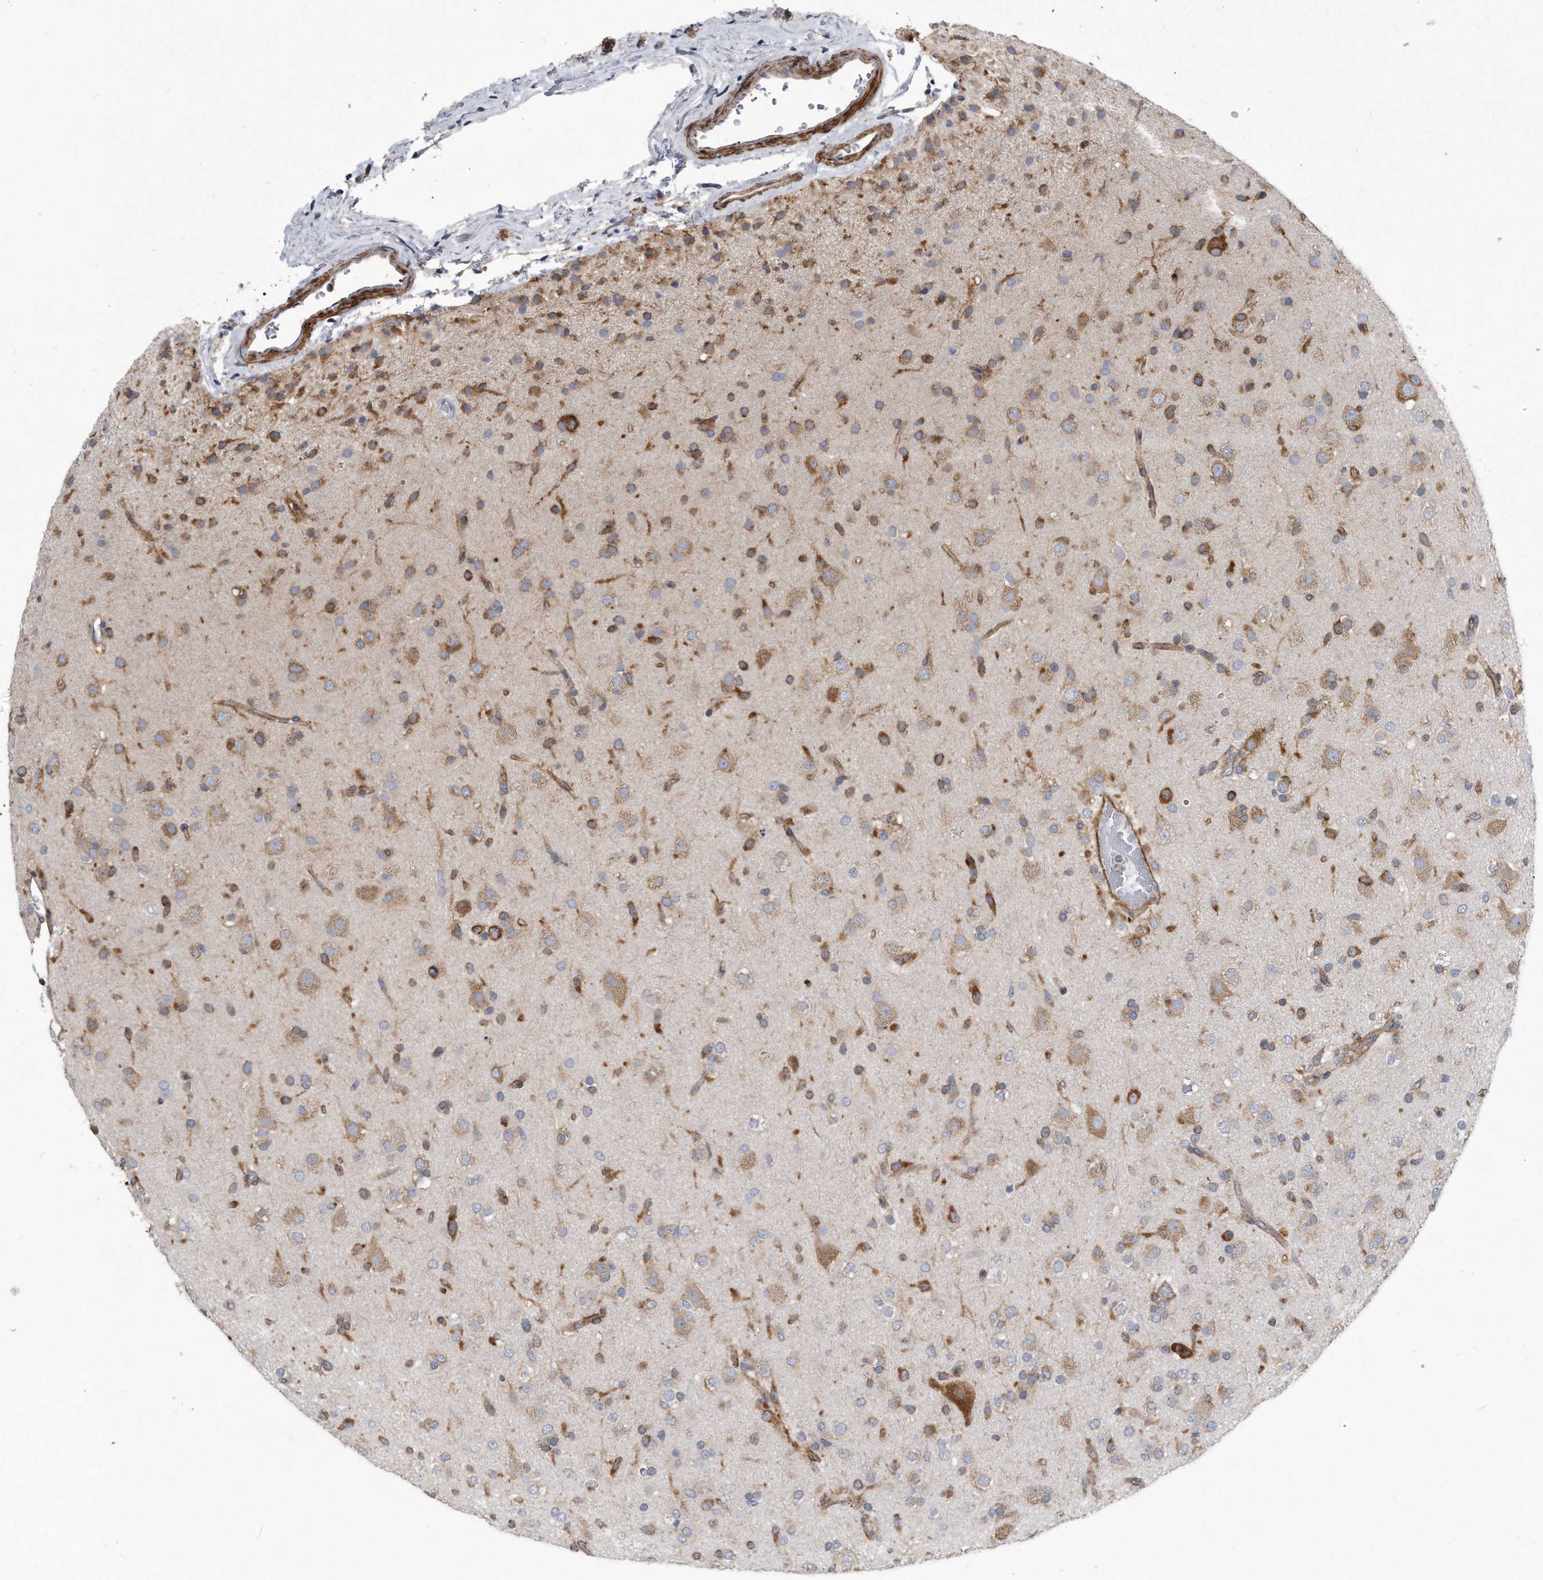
{"staining": {"intensity": "moderate", "quantity": "<25%", "location": "cytoplasmic/membranous"}, "tissue": "glioma", "cell_type": "Tumor cells", "image_type": "cancer", "snomed": [{"axis": "morphology", "description": "Glioma, malignant, Low grade"}, {"axis": "topography", "description": "Brain"}], "caption": "This micrograph shows IHC staining of human glioma, with low moderate cytoplasmic/membranous positivity in approximately <25% of tumor cells.", "gene": "EIF2B4", "patient": {"sex": "male", "age": 65}}